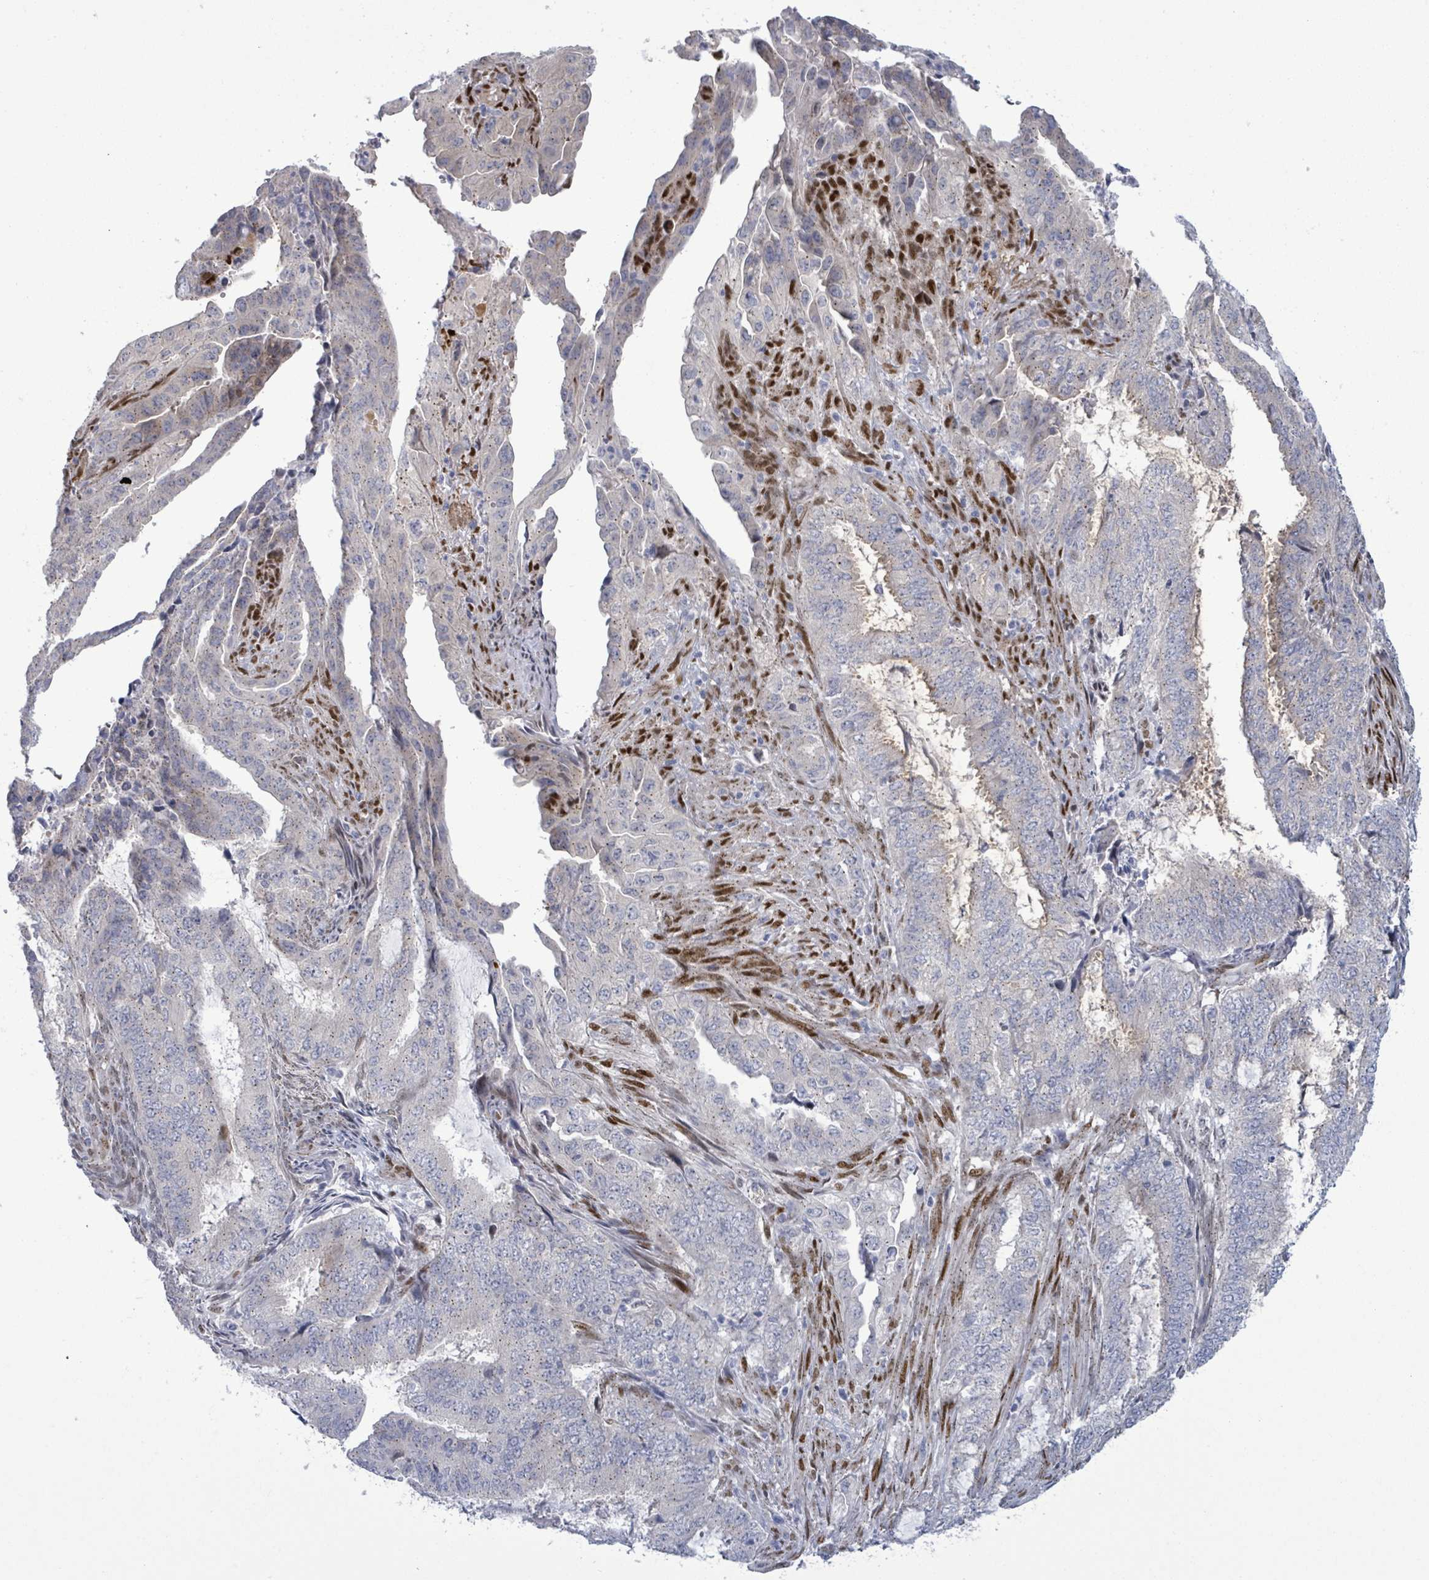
{"staining": {"intensity": "negative", "quantity": "none", "location": "none"}, "tissue": "endometrial cancer", "cell_type": "Tumor cells", "image_type": "cancer", "snomed": [{"axis": "morphology", "description": "Adenocarcinoma, NOS"}, {"axis": "topography", "description": "Endometrium"}], "caption": "Tumor cells are negative for protein expression in human endometrial cancer (adenocarcinoma). (DAB IHC, high magnification).", "gene": "TUSC1", "patient": {"sex": "female", "age": 51}}